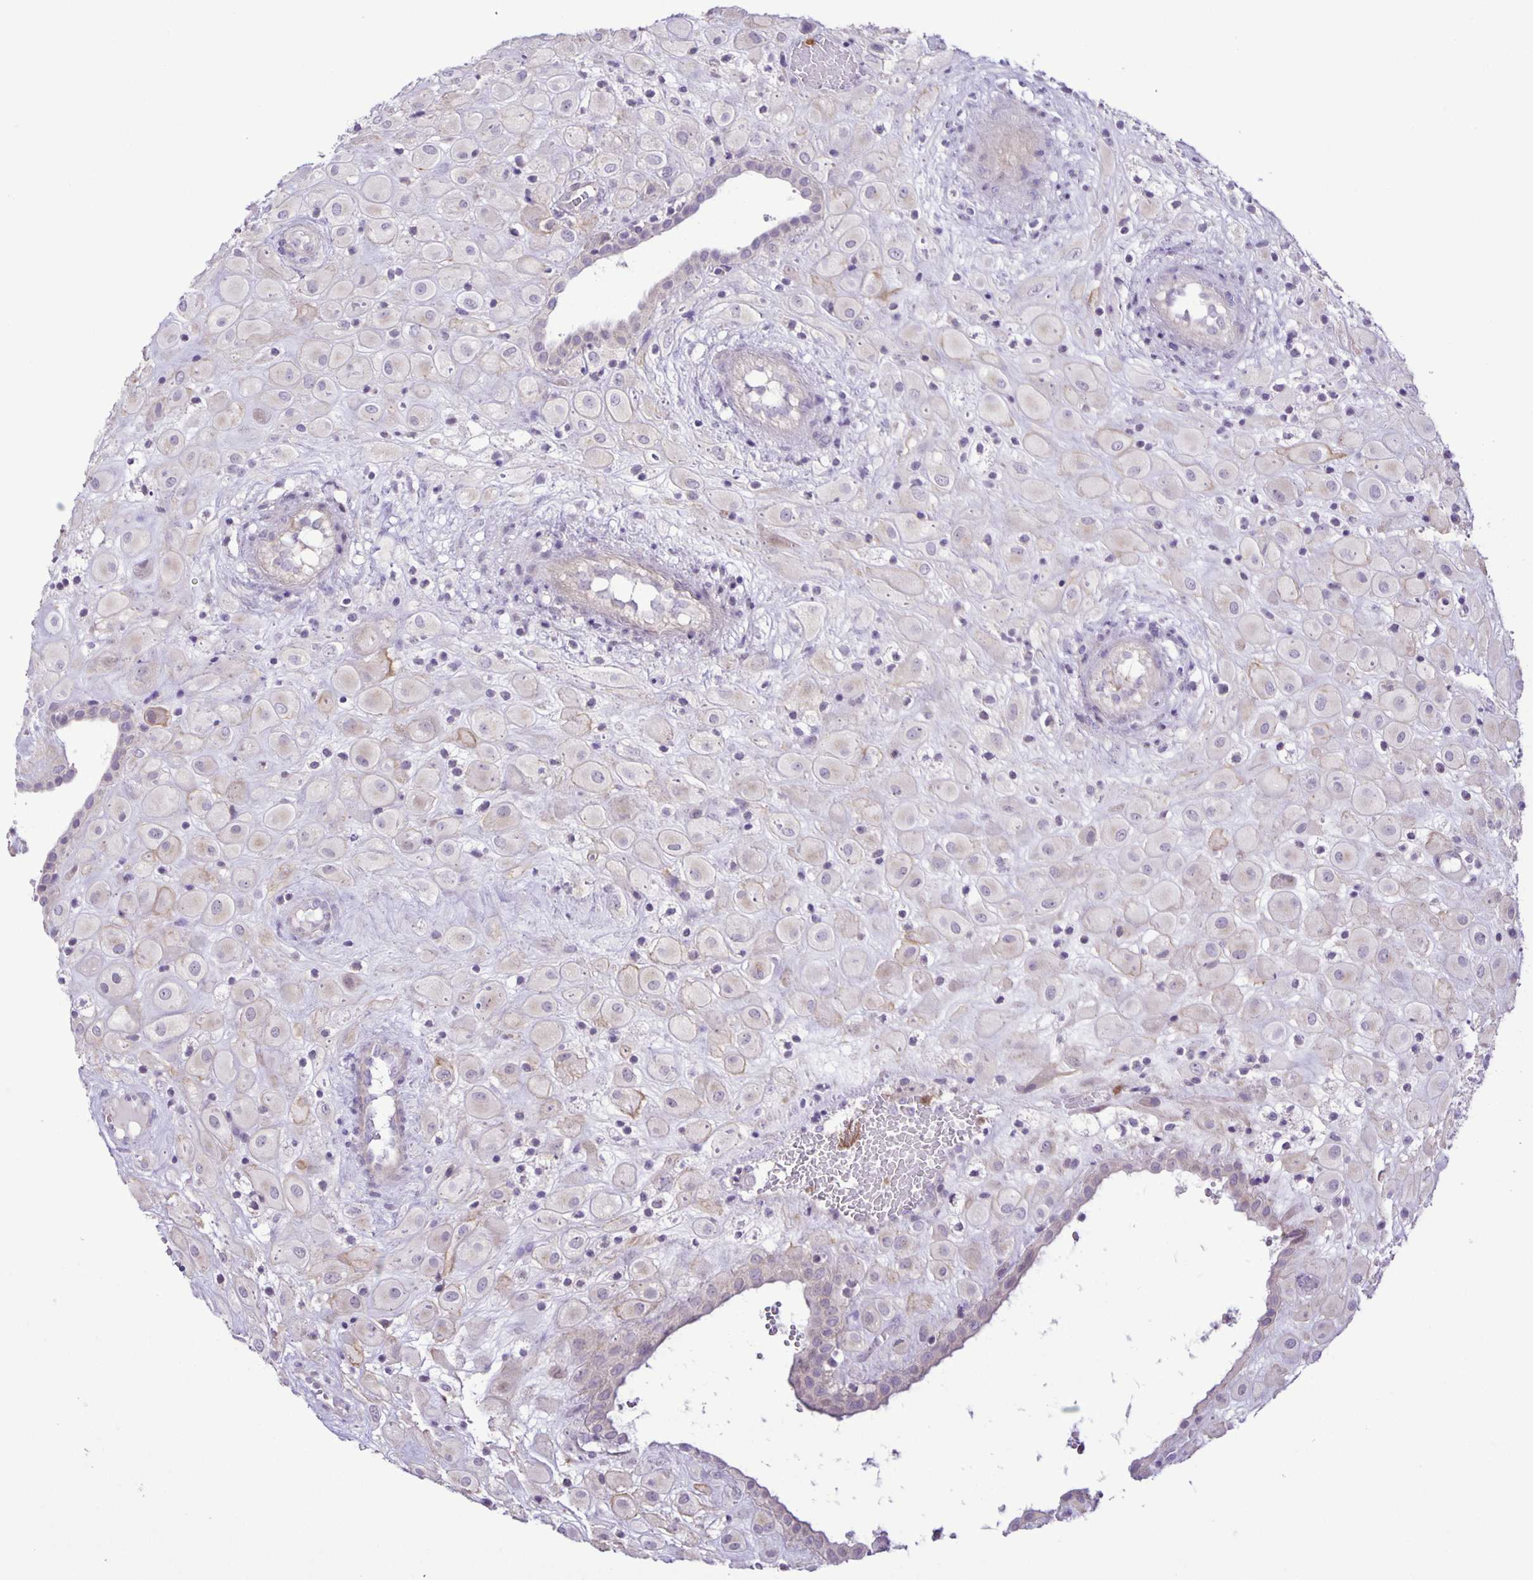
{"staining": {"intensity": "negative", "quantity": "none", "location": "none"}, "tissue": "placenta", "cell_type": "Decidual cells", "image_type": "normal", "snomed": [{"axis": "morphology", "description": "Normal tissue, NOS"}, {"axis": "topography", "description": "Placenta"}], "caption": "IHC of benign human placenta exhibits no positivity in decidual cells.", "gene": "ADCK1", "patient": {"sex": "female", "age": 24}}